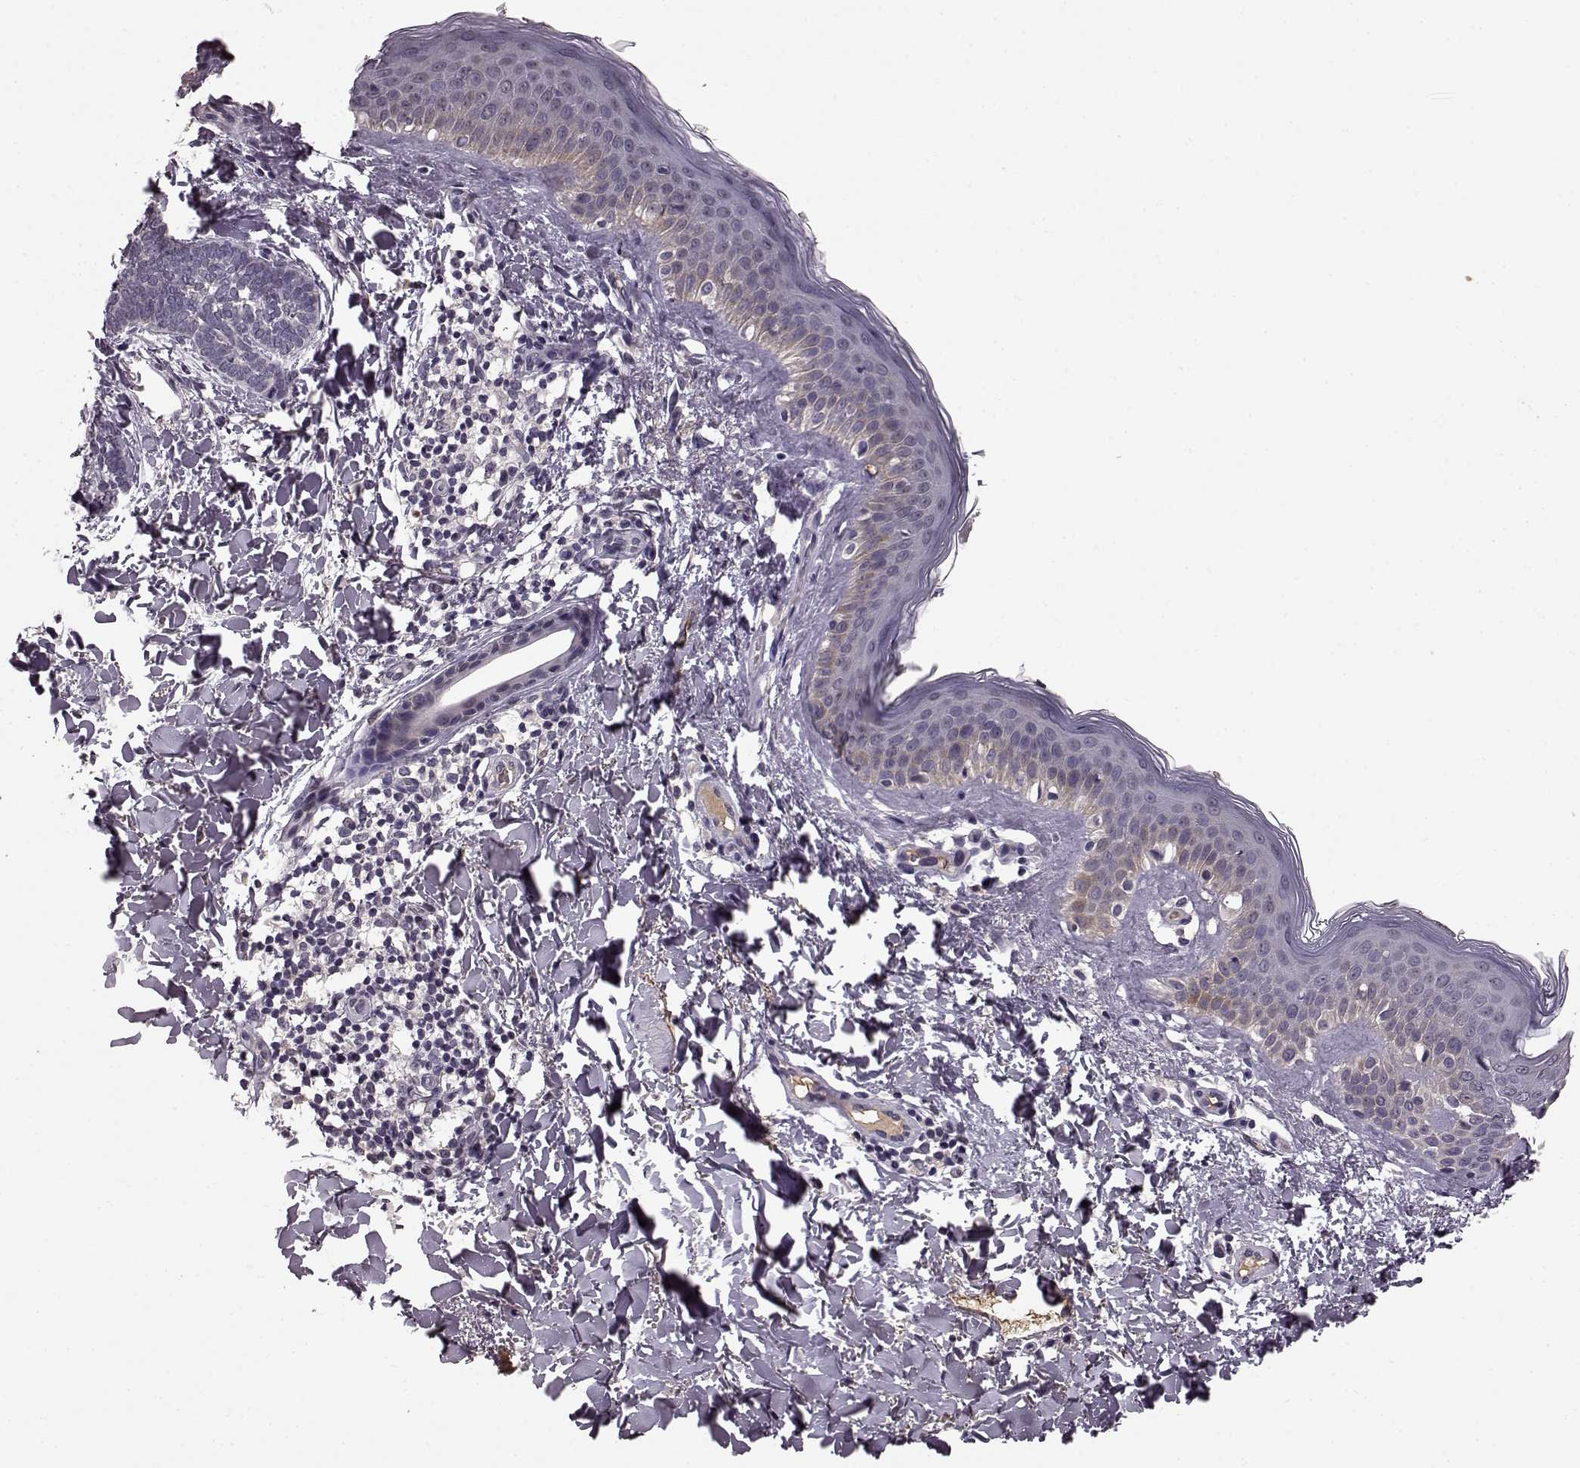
{"staining": {"intensity": "negative", "quantity": "none", "location": "none"}, "tissue": "skin cancer", "cell_type": "Tumor cells", "image_type": "cancer", "snomed": [{"axis": "morphology", "description": "Normal tissue, NOS"}, {"axis": "morphology", "description": "Basal cell carcinoma"}, {"axis": "topography", "description": "Skin"}], "caption": "The immunohistochemistry (IHC) image has no significant expression in tumor cells of basal cell carcinoma (skin) tissue.", "gene": "NRL", "patient": {"sex": "male", "age": 46}}